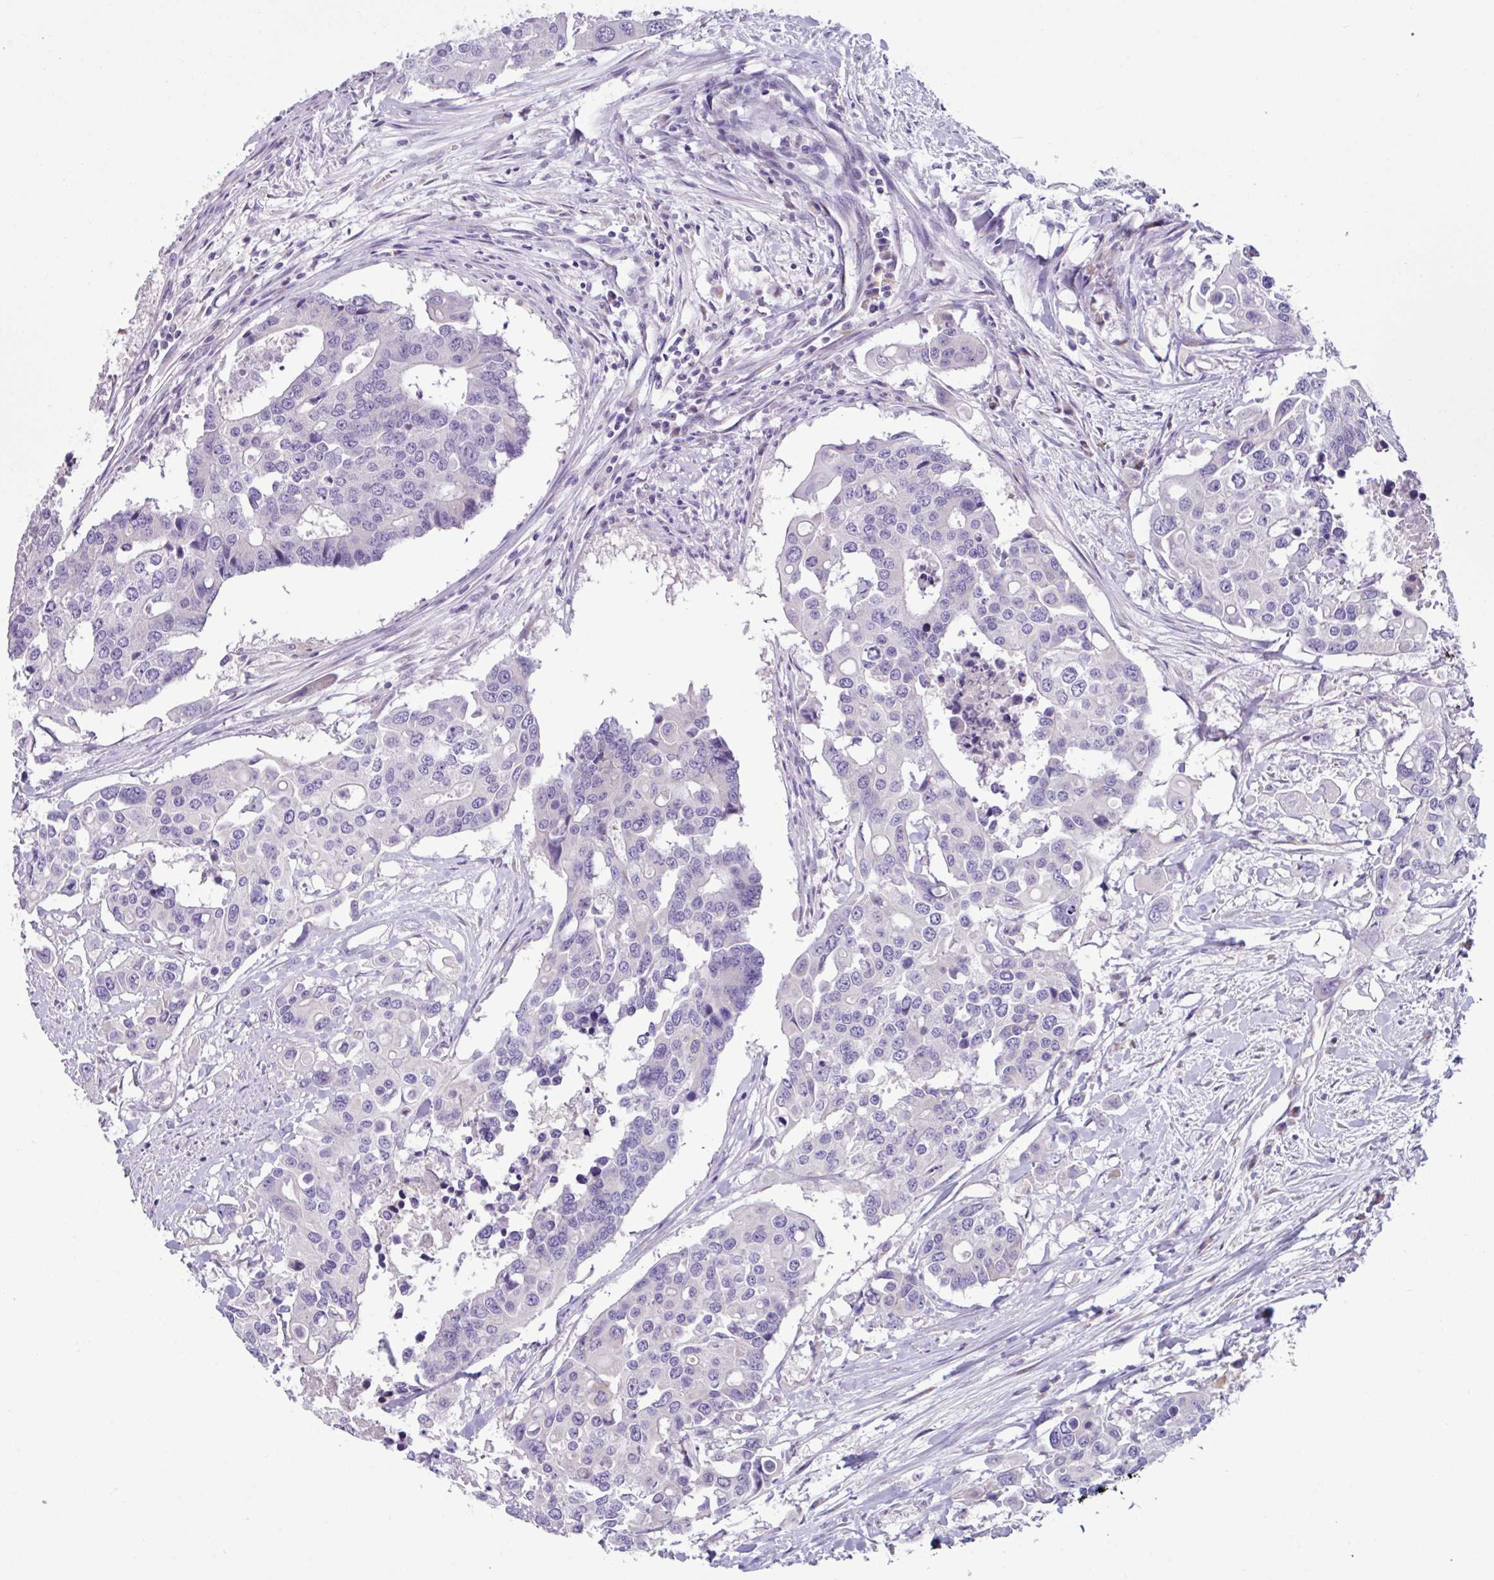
{"staining": {"intensity": "negative", "quantity": "none", "location": "none"}, "tissue": "colorectal cancer", "cell_type": "Tumor cells", "image_type": "cancer", "snomed": [{"axis": "morphology", "description": "Adenocarcinoma, NOS"}, {"axis": "topography", "description": "Colon"}], "caption": "Tumor cells show no significant staining in colorectal cancer (adenocarcinoma).", "gene": "STIMATE", "patient": {"sex": "male", "age": 77}}